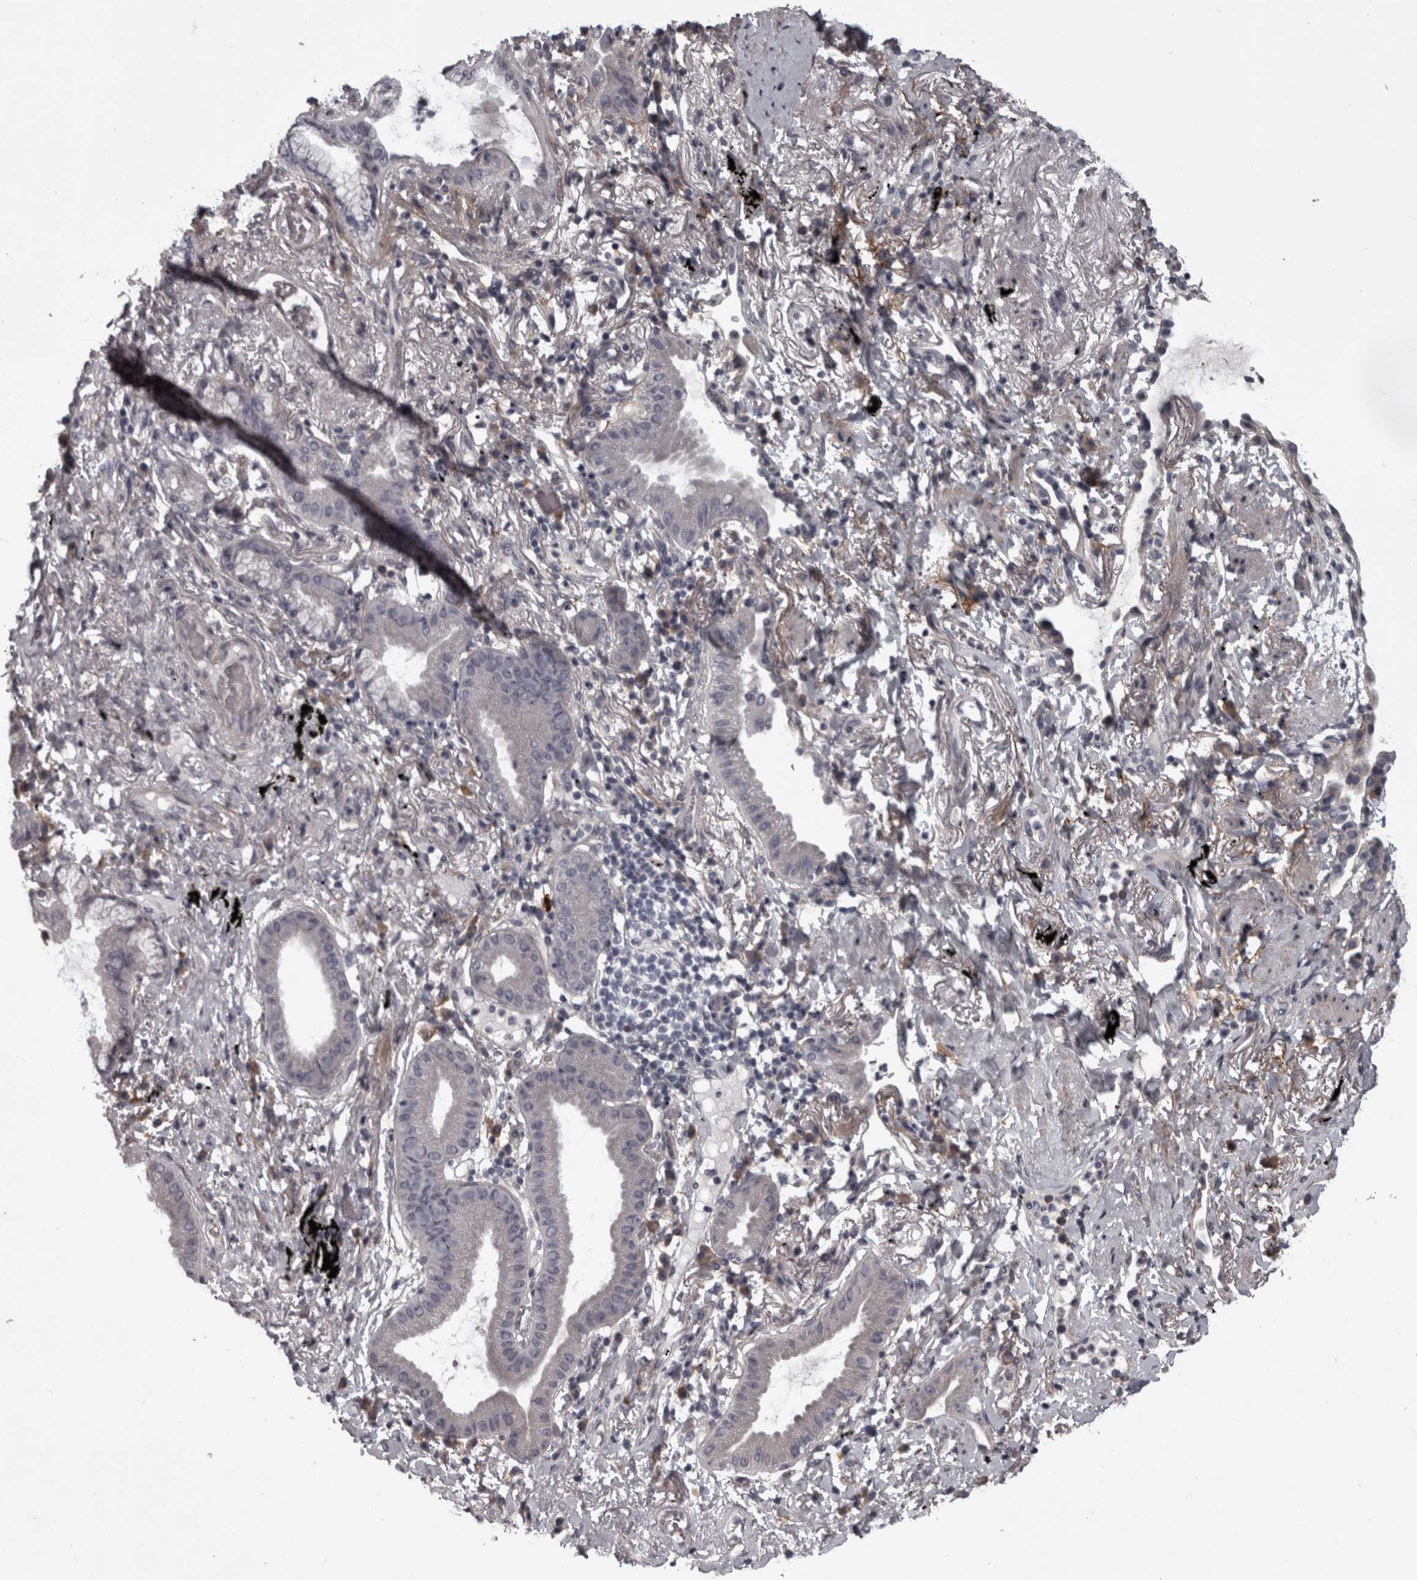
{"staining": {"intensity": "negative", "quantity": "none", "location": "none"}, "tissue": "lung cancer", "cell_type": "Tumor cells", "image_type": "cancer", "snomed": [{"axis": "morphology", "description": "Adenocarcinoma, NOS"}, {"axis": "topography", "description": "Lung"}], "caption": "Tumor cells show no significant protein staining in adenocarcinoma (lung).", "gene": "RSU1", "patient": {"sex": "female", "age": 70}}